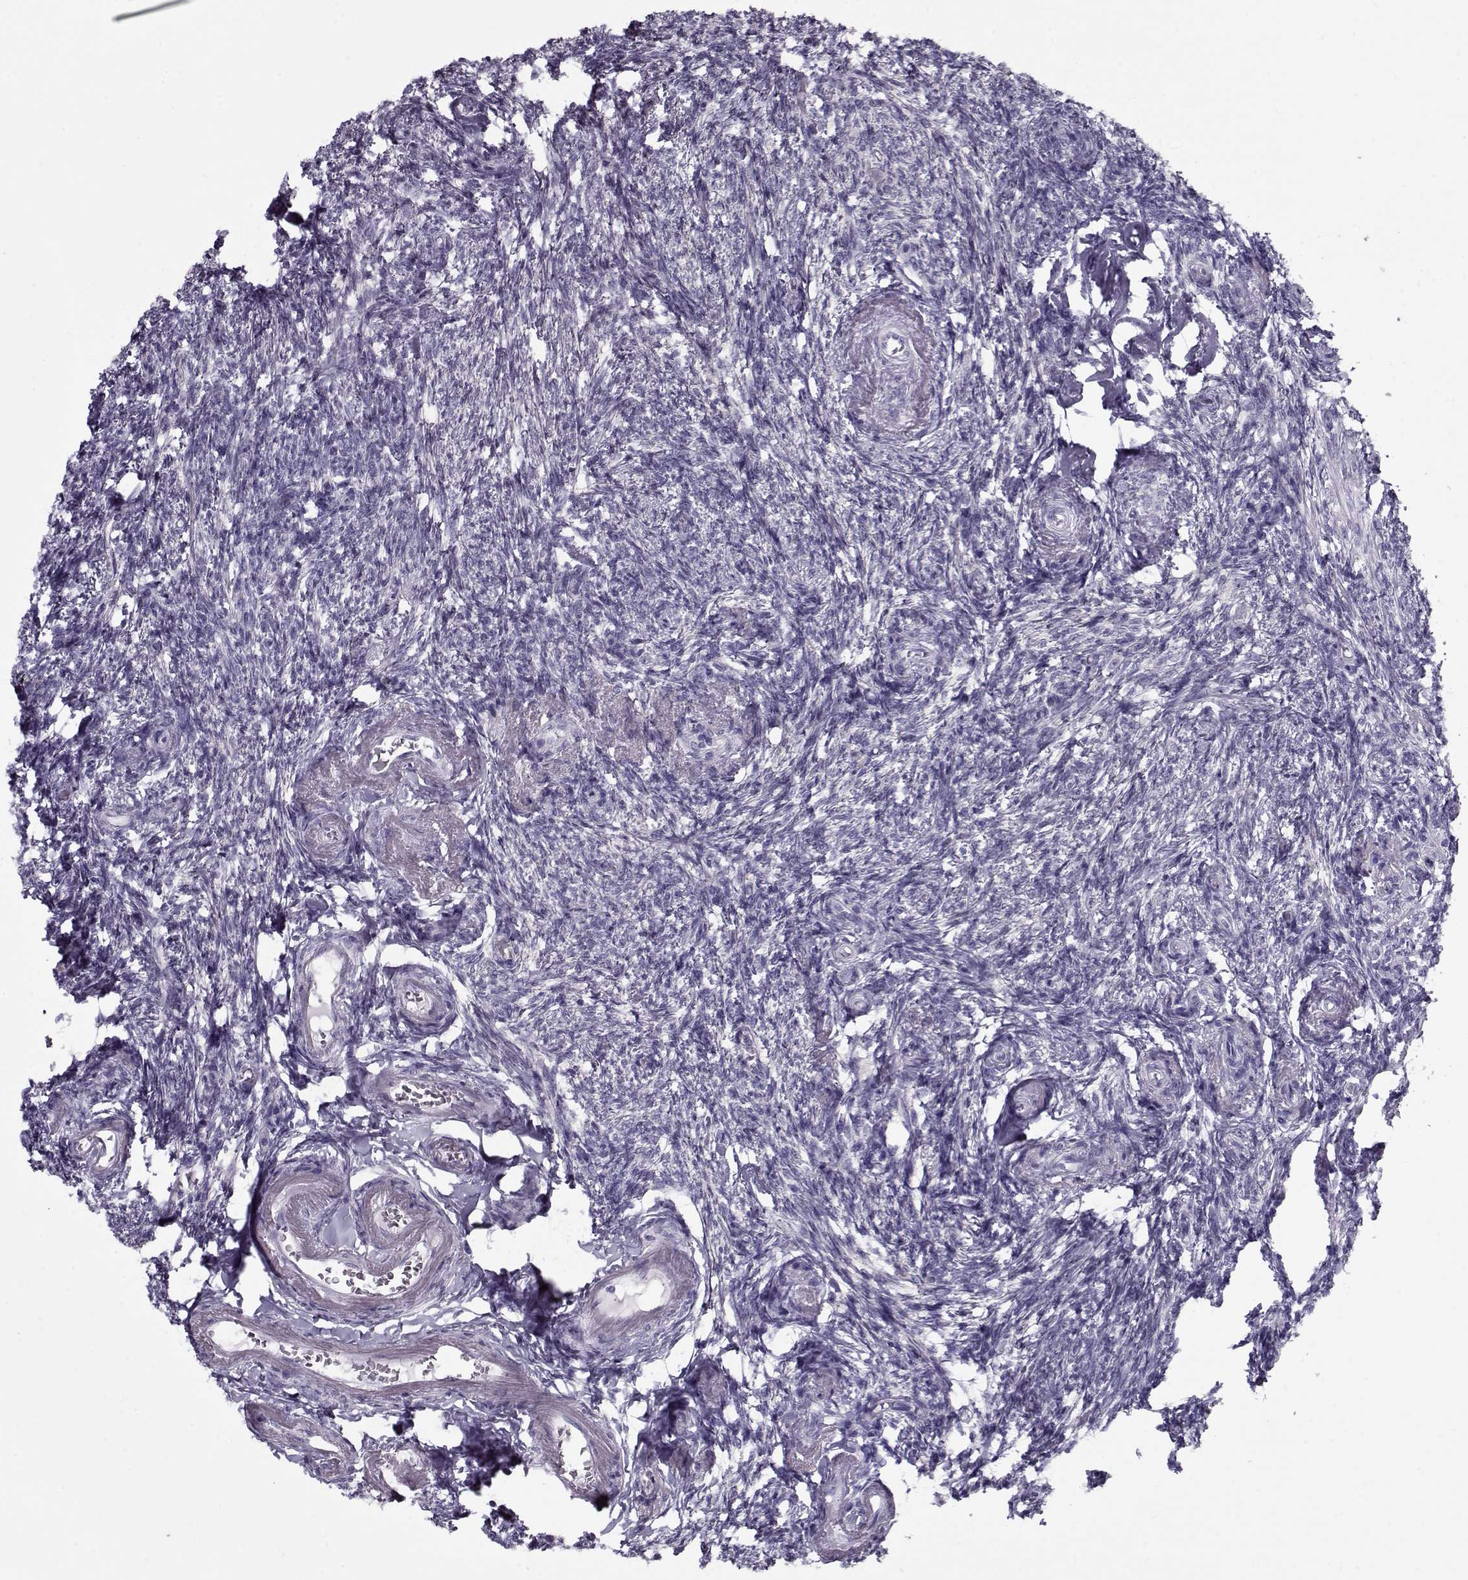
{"staining": {"intensity": "negative", "quantity": "none", "location": "none"}, "tissue": "ovary", "cell_type": "Follicle cells", "image_type": "normal", "snomed": [{"axis": "morphology", "description": "Normal tissue, NOS"}, {"axis": "topography", "description": "Ovary"}], "caption": "Follicle cells show no significant positivity in unremarkable ovary.", "gene": "PP2D1", "patient": {"sex": "female", "age": 72}}